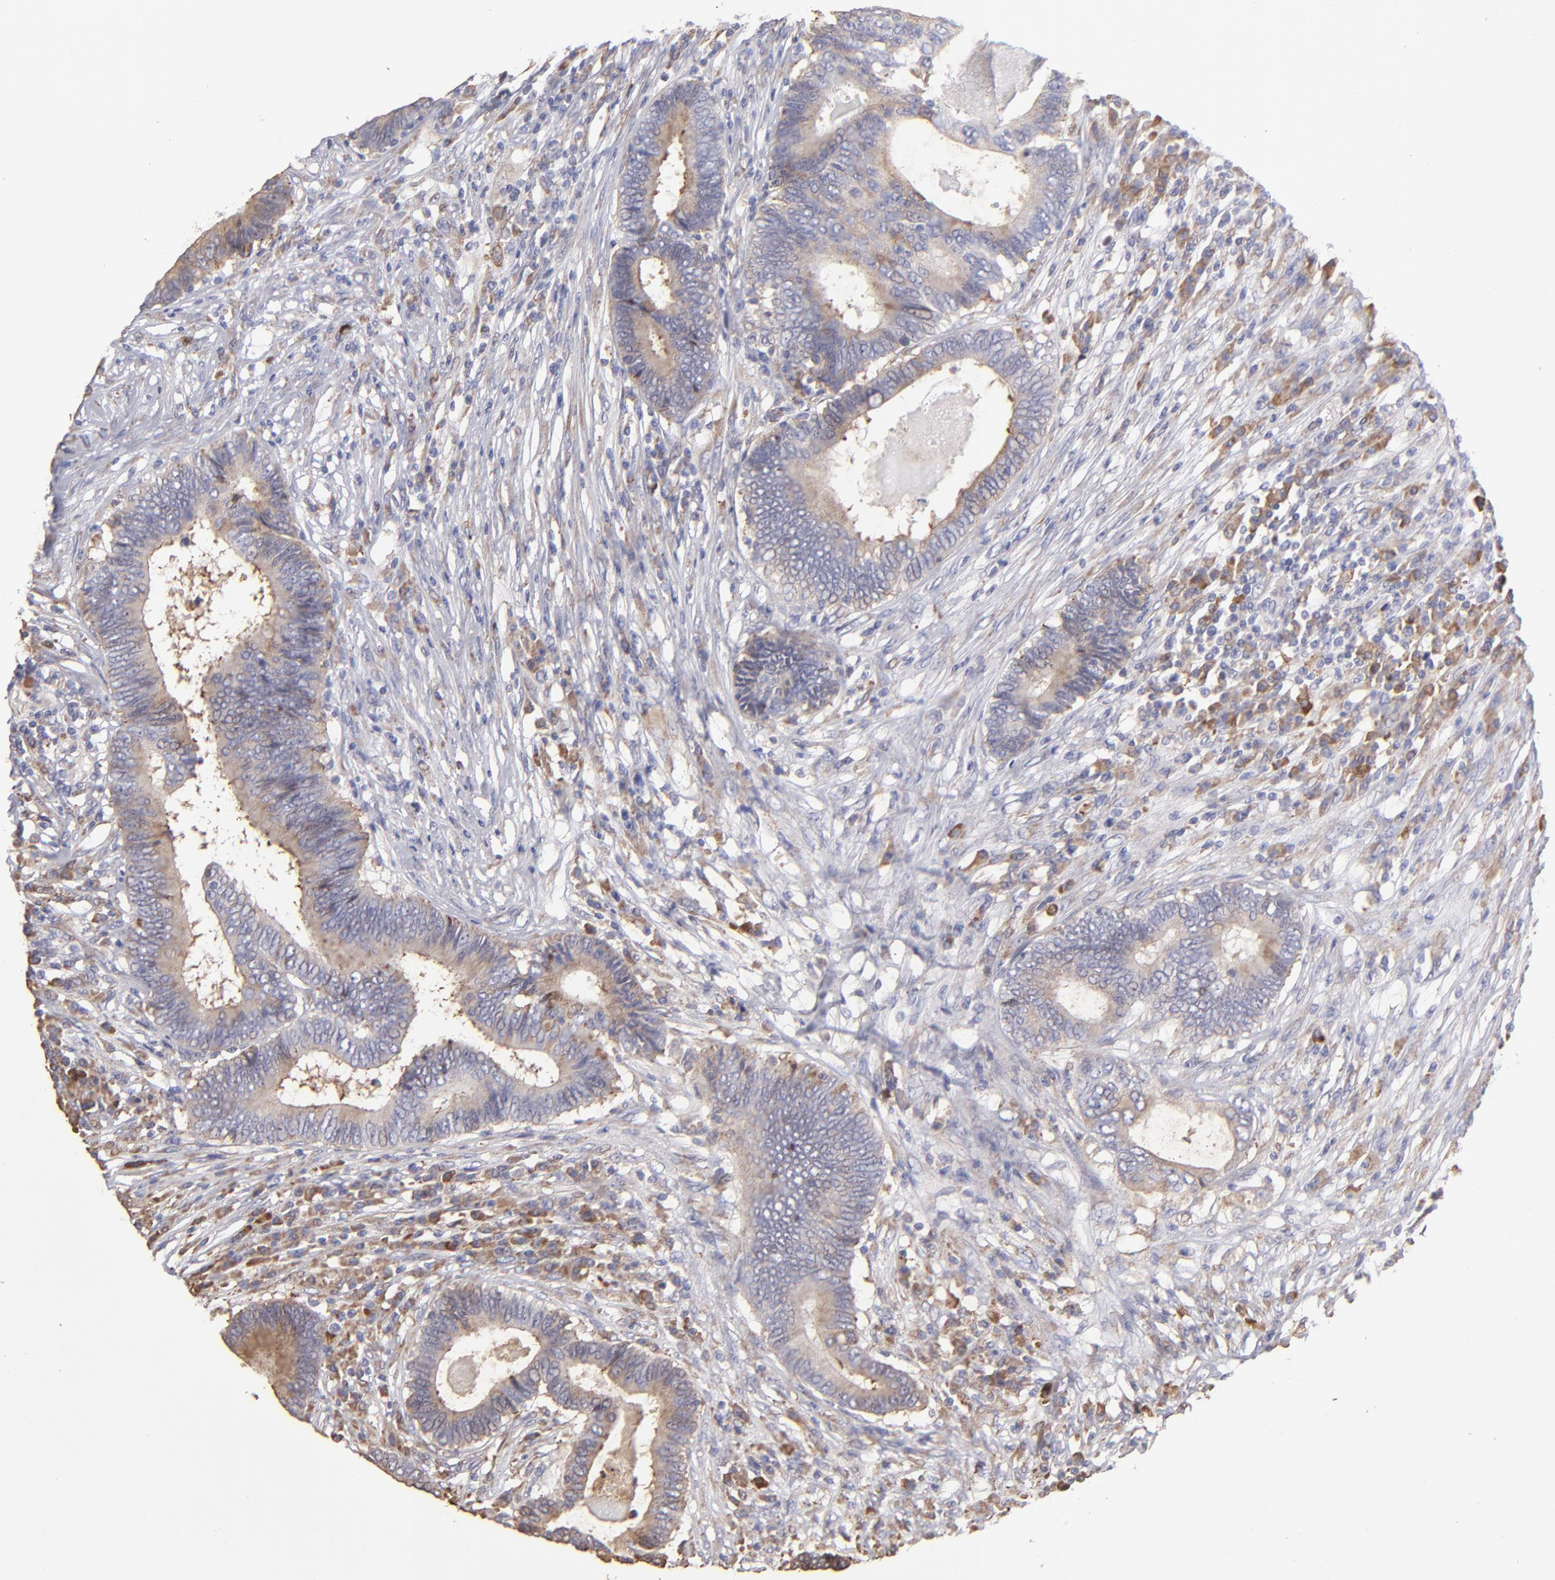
{"staining": {"intensity": "weak", "quantity": ">75%", "location": "cytoplasmic/membranous"}, "tissue": "colorectal cancer", "cell_type": "Tumor cells", "image_type": "cancer", "snomed": [{"axis": "morphology", "description": "Adenocarcinoma, NOS"}, {"axis": "topography", "description": "Colon"}], "caption": "Immunohistochemical staining of colorectal cancer exhibits weak cytoplasmic/membranous protein expression in approximately >75% of tumor cells.", "gene": "CALR", "patient": {"sex": "female", "age": 78}}